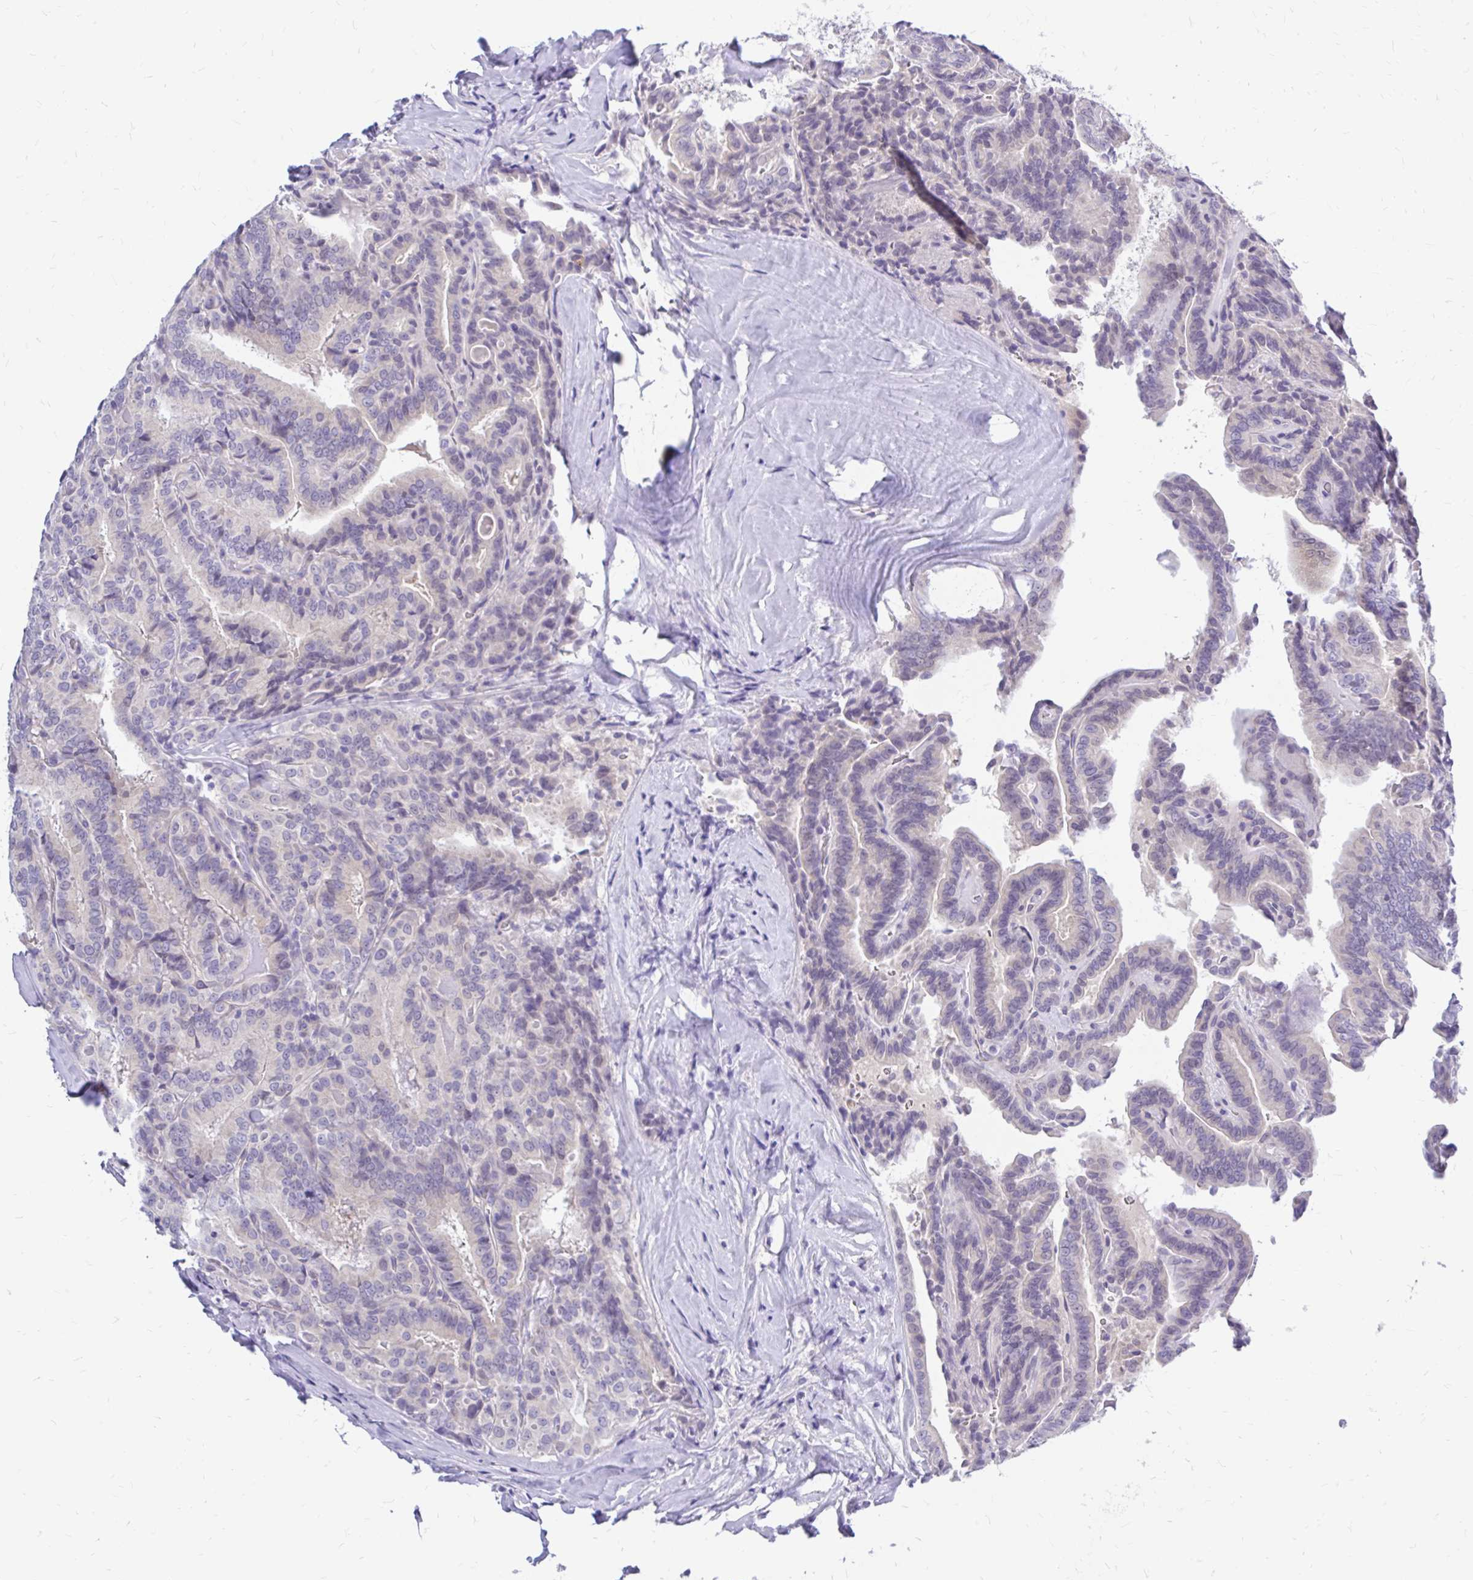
{"staining": {"intensity": "negative", "quantity": "none", "location": "none"}, "tissue": "thyroid cancer", "cell_type": "Tumor cells", "image_type": "cancer", "snomed": [{"axis": "morphology", "description": "Papillary adenocarcinoma, NOS"}, {"axis": "topography", "description": "Thyroid gland"}], "caption": "DAB immunohistochemical staining of thyroid cancer (papillary adenocarcinoma) reveals no significant expression in tumor cells.", "gene": "MAP1LC3A", "patient": {"sex": "male", "age": 61}}